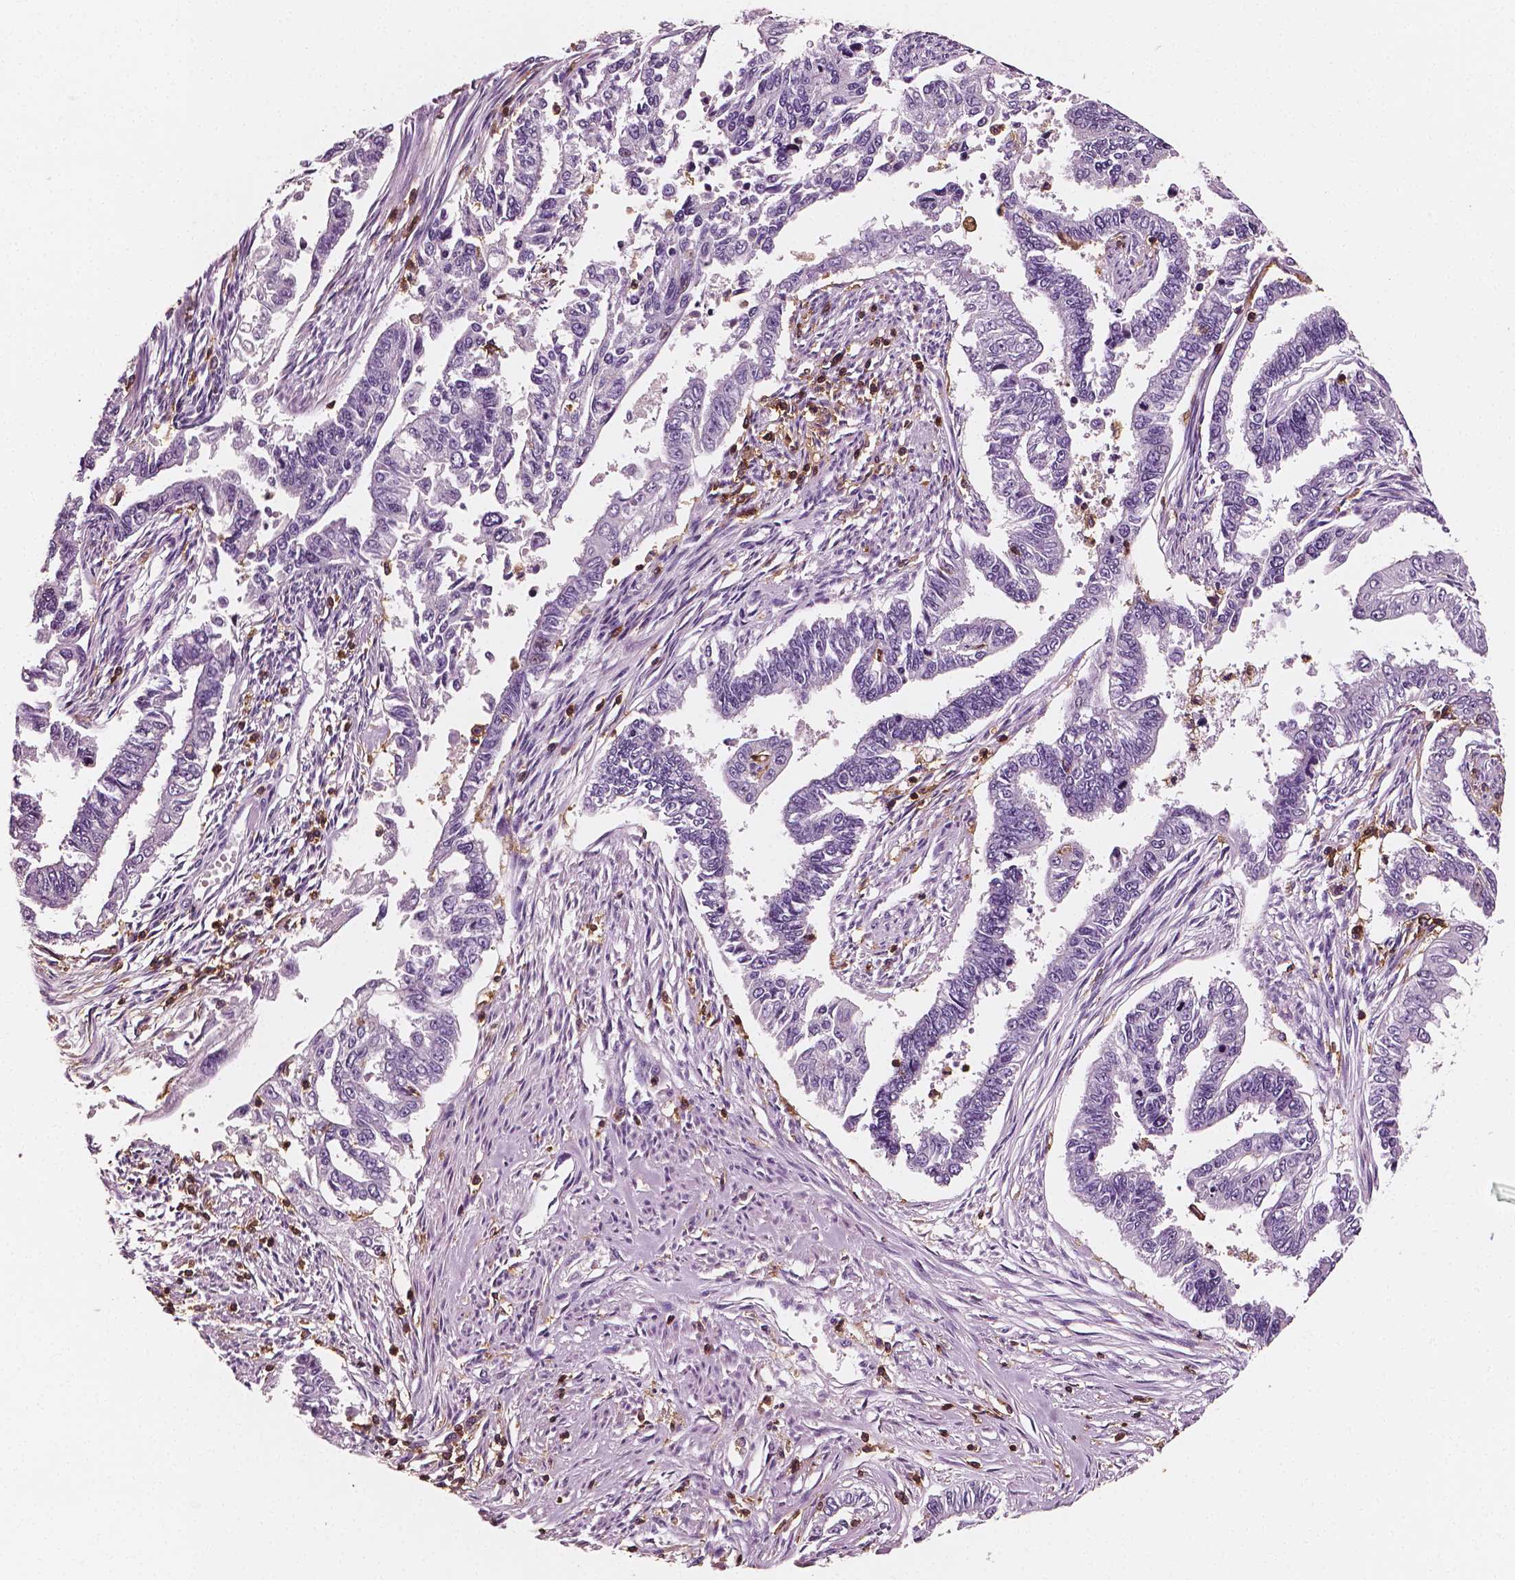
{"staining": {"intensity": "negative", "quantity": "none", "location": "none"}, "tissue": "endometrial cancer", "cell_type": "Tumor cells", "image_type": "cancer", "snomed": [{"axis": "morphology", "description": "Adenocarcinoma, NOS"}, {"axis": "topography", "description": "Uterus"}], "caption": "DAB (3,3'-diaminobenzidine) immunohistochemical staining of adenocarcinoma (endometrial) shows no significant staining in tumor cells.", "gene": "PTPRC", "patient": {"sex": "female", "age": 59}}